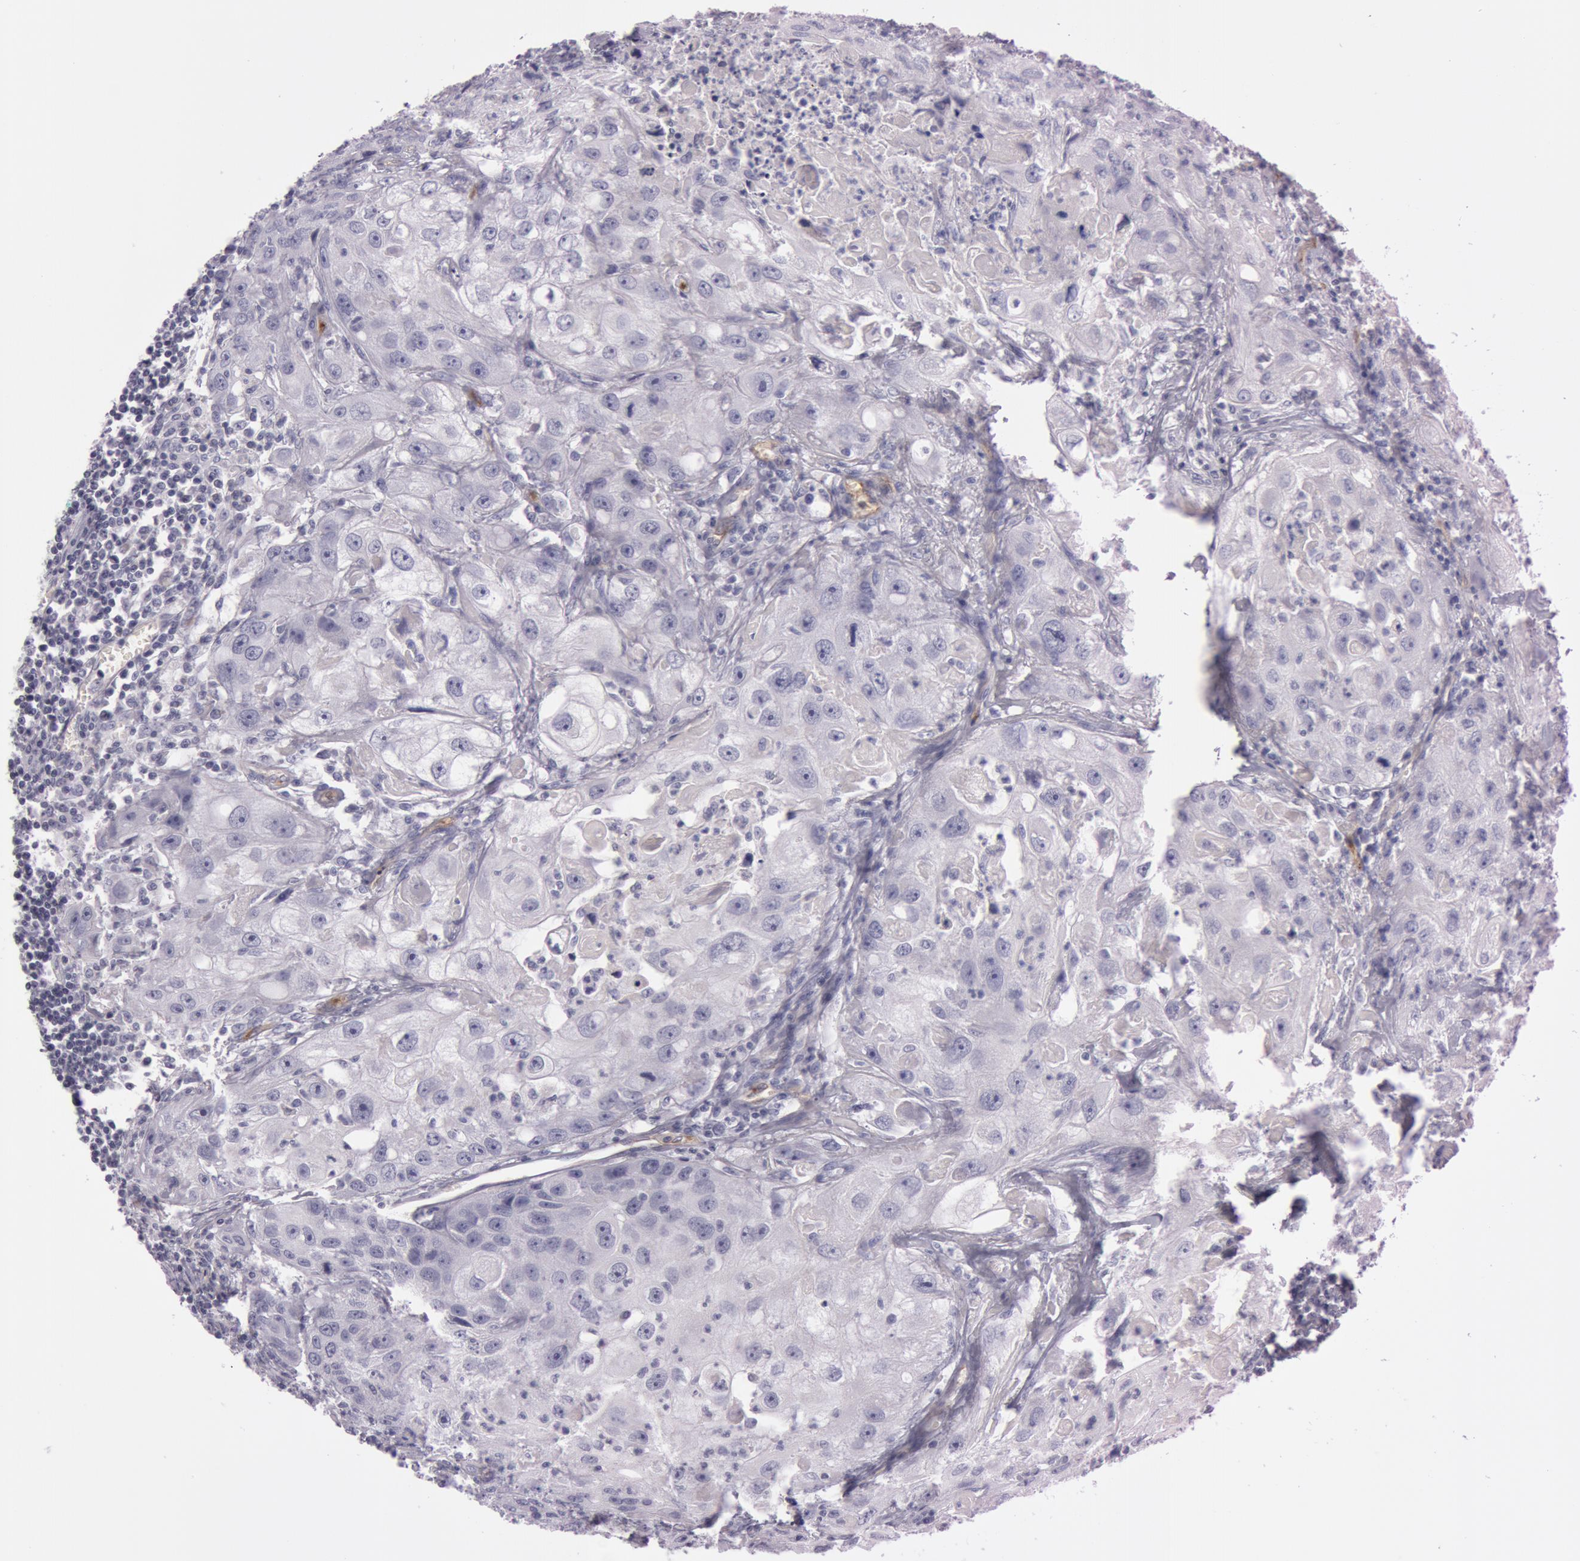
{"staining": {"intensity": "negative", "quantity": "none", "location": "none"}, "tissue": "head and neck cancer", "cell_type": "Tumor cells", "image_type": "cancer", "snomed": [{"axis": "morphology", "description": "Squamous cell carcinoma, NOS"}, {"axis": "topography", "description": "Head-Neck"}], "caption": "Head and neck squamous cell carcinoma was stained to show a protein in brown. There is no significant positivity in tumor cells.", "gene": "FOLH1", "patient": {"sex": "male", "age": 64}}